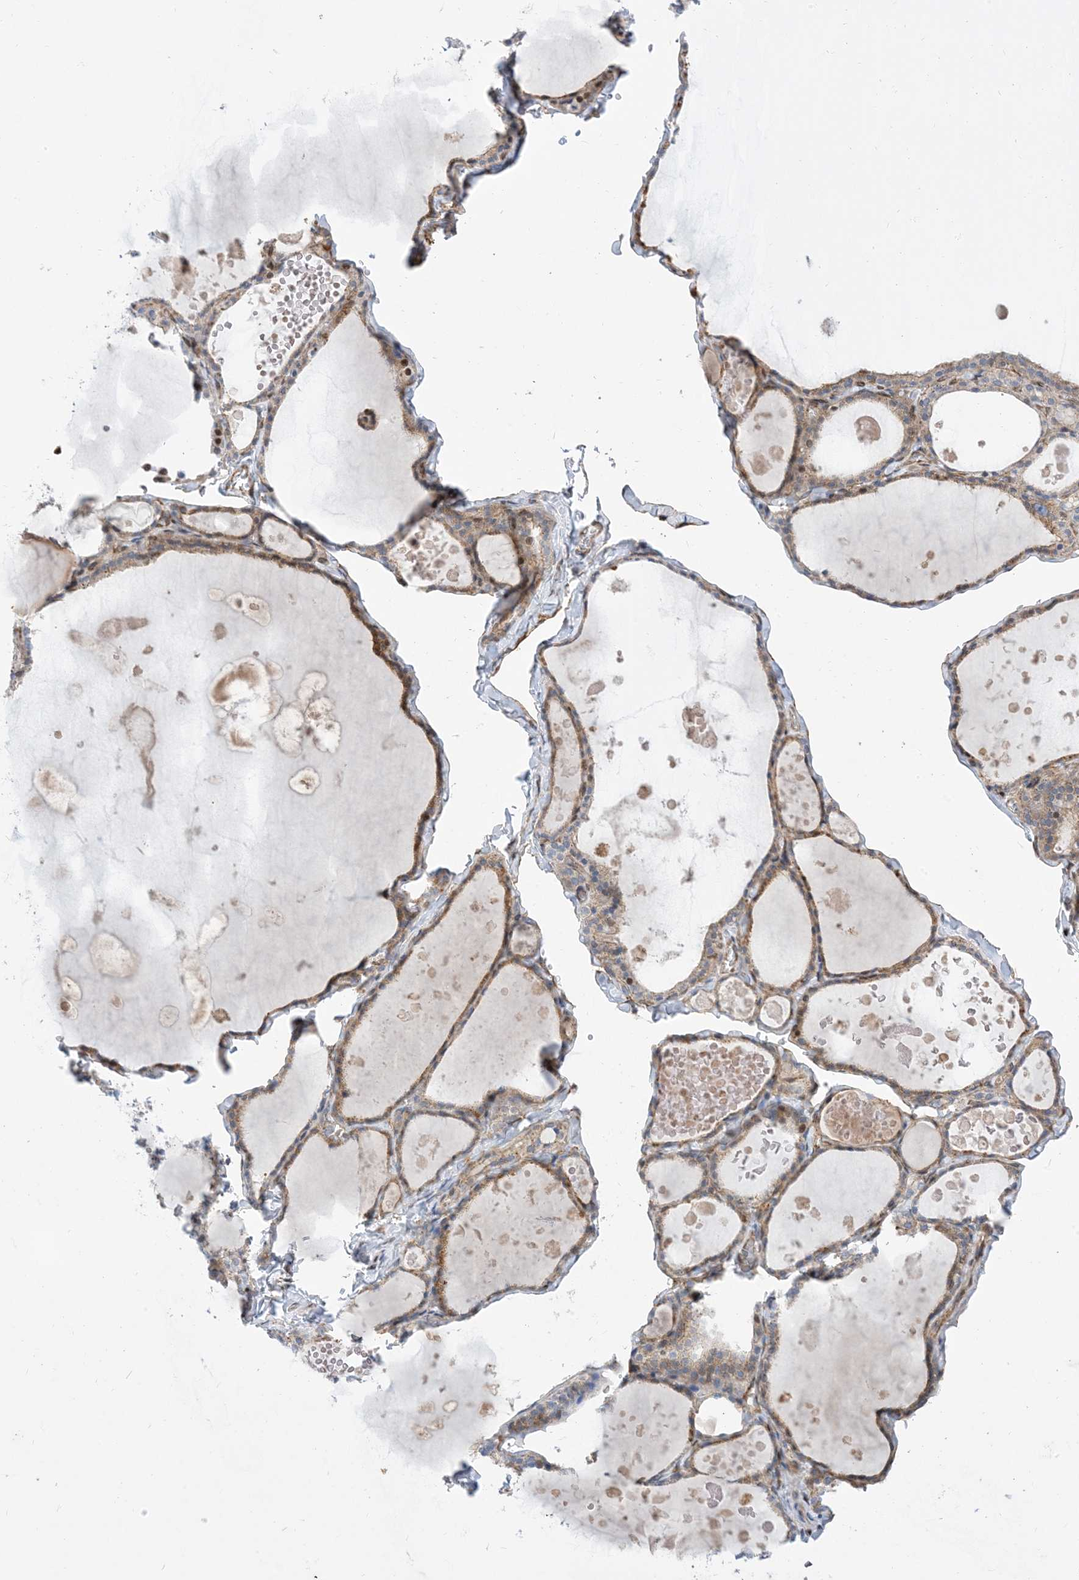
{"staining": {"intensity": "weak", "quantity": "25%-75%", "location": "cytoplasmic/membranous"}, "tissue": "thyroid gland", "cell_type": "Glandular cells", "image_type": "normal", "snomed": [{"axis": "morphology", "description": "Normal tissue, NOS"}, {"axis": "topography", "description": "Thyroid gland"}], "caption": "Thyroid gland stained with a brown dye demonstrates weak cytoplasmic/membranous positive positivity in approximately 25%-75% of glandular cells.", "gene": "TYSND1", "patient": {"sex": "male", "age": 56}}